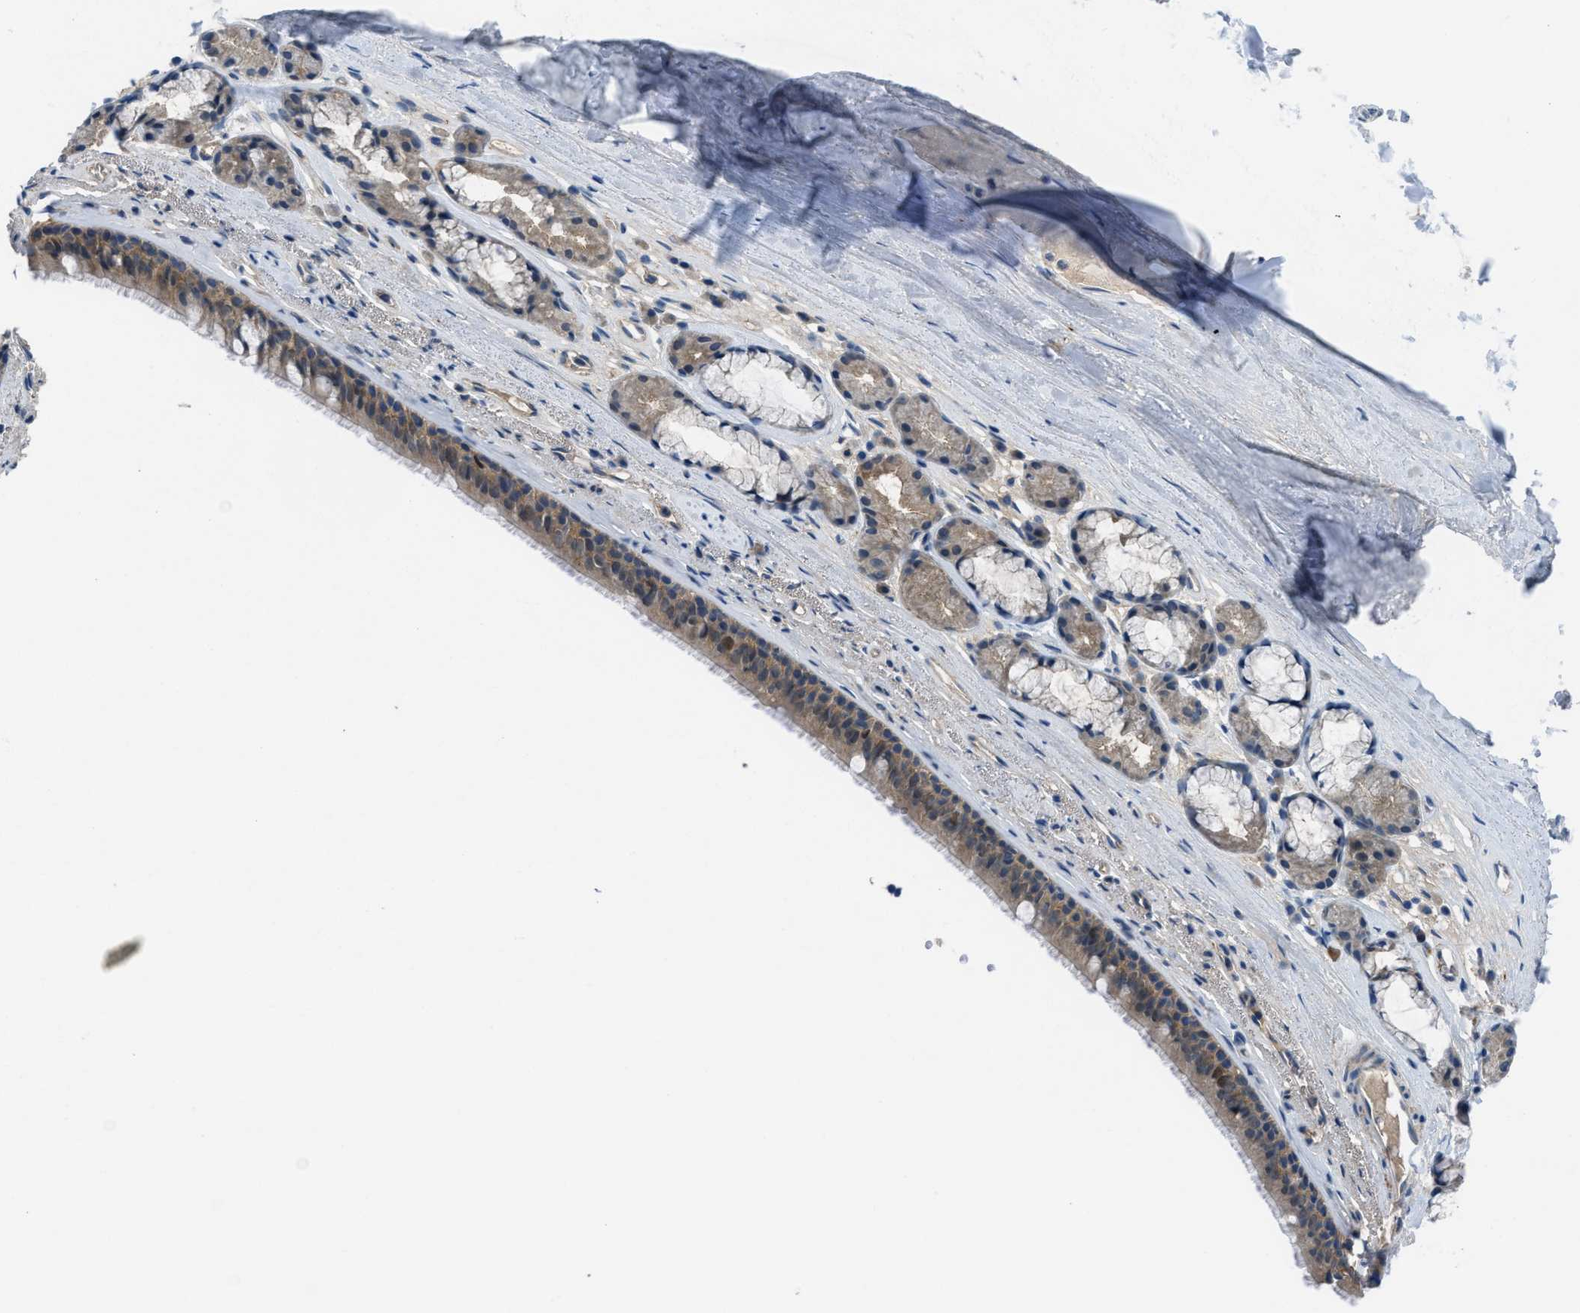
{"staining": {"intensity": "strong", "quantity": ">75%", "location": "cytoplasmic/membranous"}, "tissue": "bronchus", "cell_type": "Respiratory epithelial cells", "image_type": "normal", "snomed": [{"axis": "morphology", "description": "Normal tissue, NOS"}, {"axis": "topography", "description": "Cartilage tissue"}], "caption": "IHC (DAB) staining of normal human bronchus exhibits strong cytoplasmic/membranous protein staining in about >75% of respiratory epithelial cells. Using DAB (3,3'-diaminobenzidine) (brown) and hematoxylin (blue) stains, captured at high magnification using brightfield microscopy.", "gene": "BAZ2B", "patient": {"sex": "female", "age": 63}}